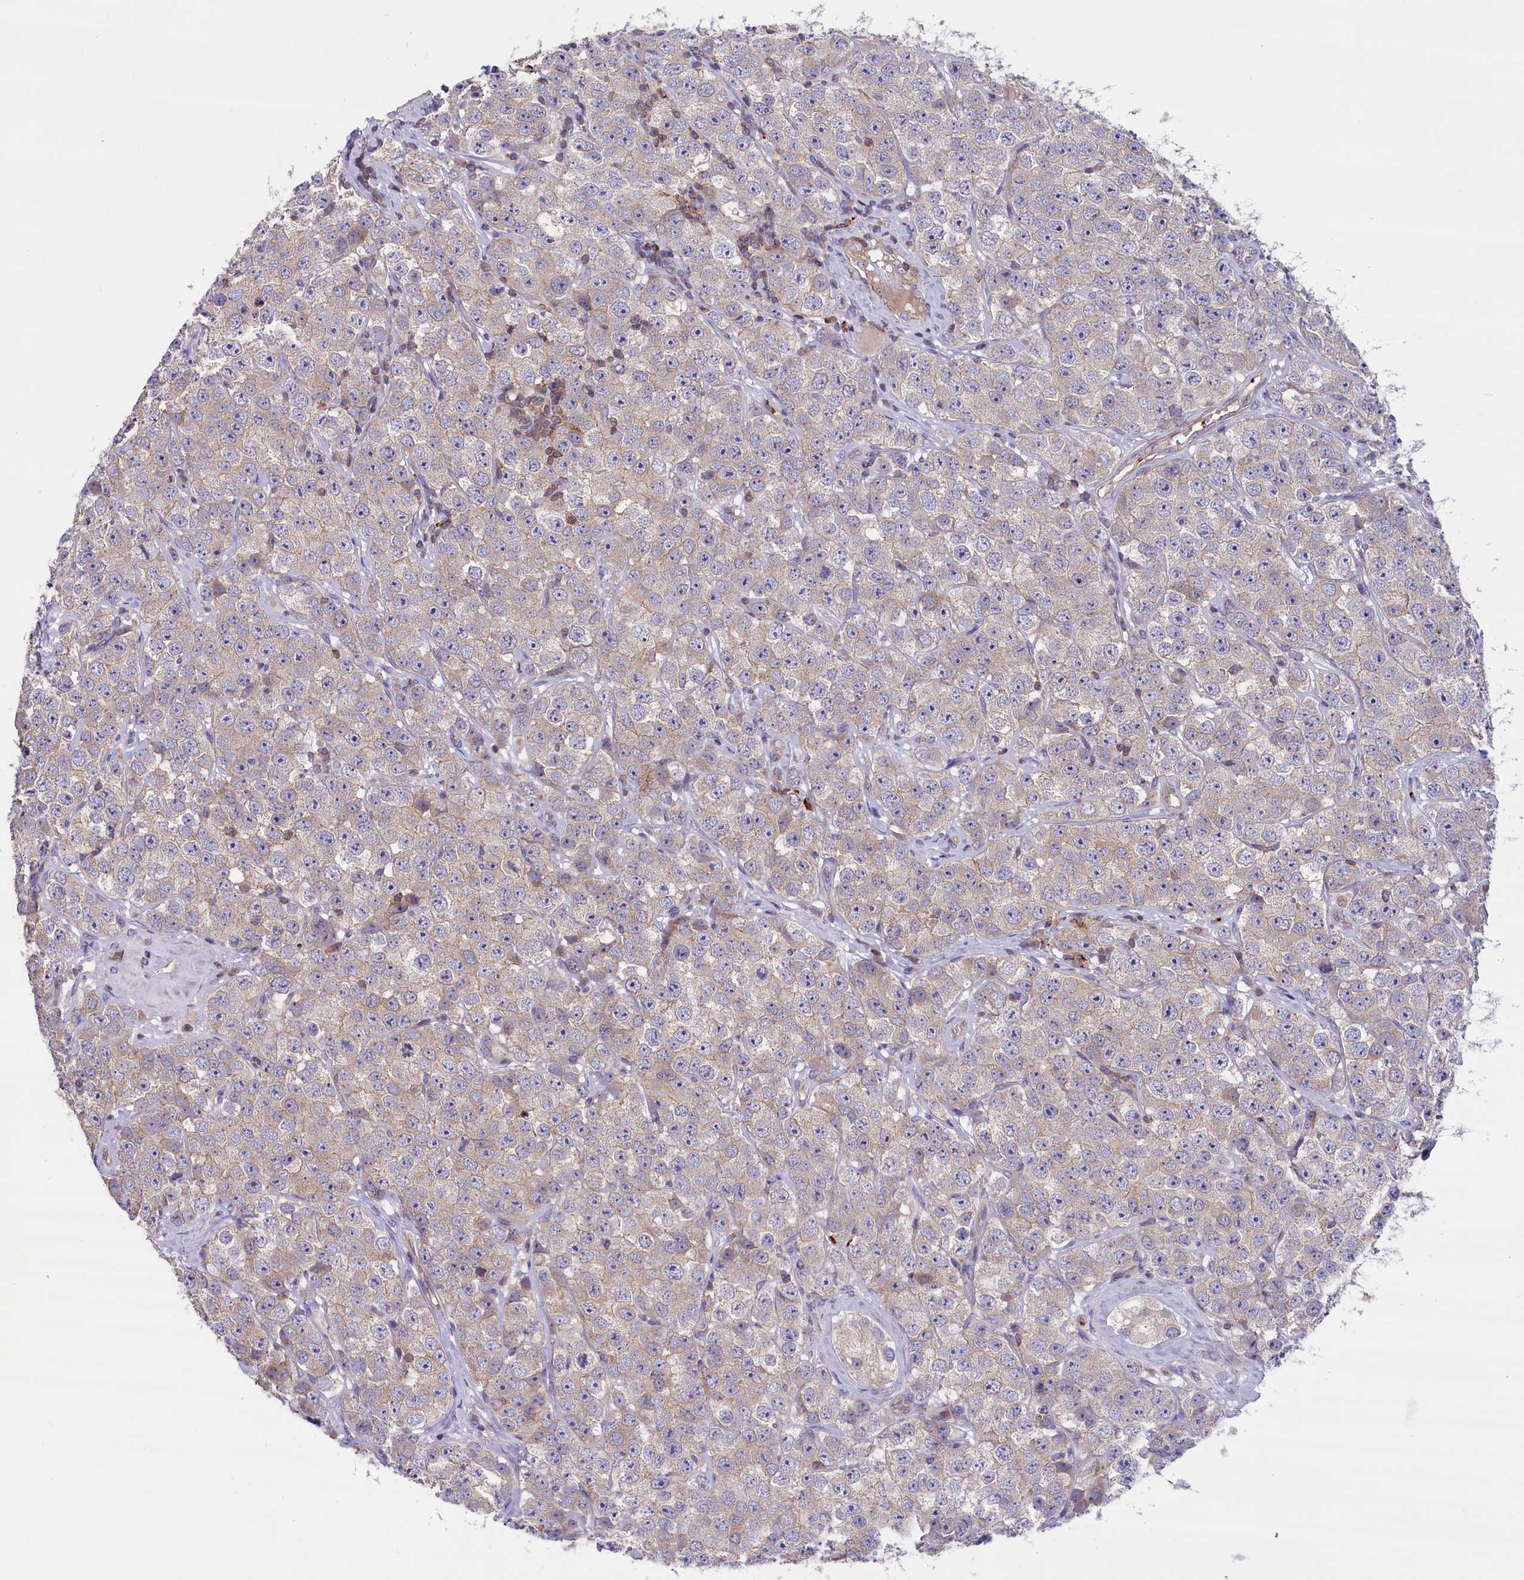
{"staining": {"intensity": "weak", "quantity": ">75%", "location": "cytoplasmic/membranous"}, "tissue": "testis cancer", "cell_type": "Tumor cells", "image_type": "cancer", "snomed": [{"axis": "morphology", "description": "Seminoma, NOS"}, {"axis": "topography", "description": "Testis"}], "caption": "Immunohistochemistry histopathology image of neoplastic tissue: testis cancer stained using IHC exhibits low levels of weak protein expression localized specifically in the cytoplasmic/membranous of tumor cells, appearing as a cytoplasmic/membranous brown color.", "gene": "HEATR3", "patient": {"sex": "male", "age": 28}}